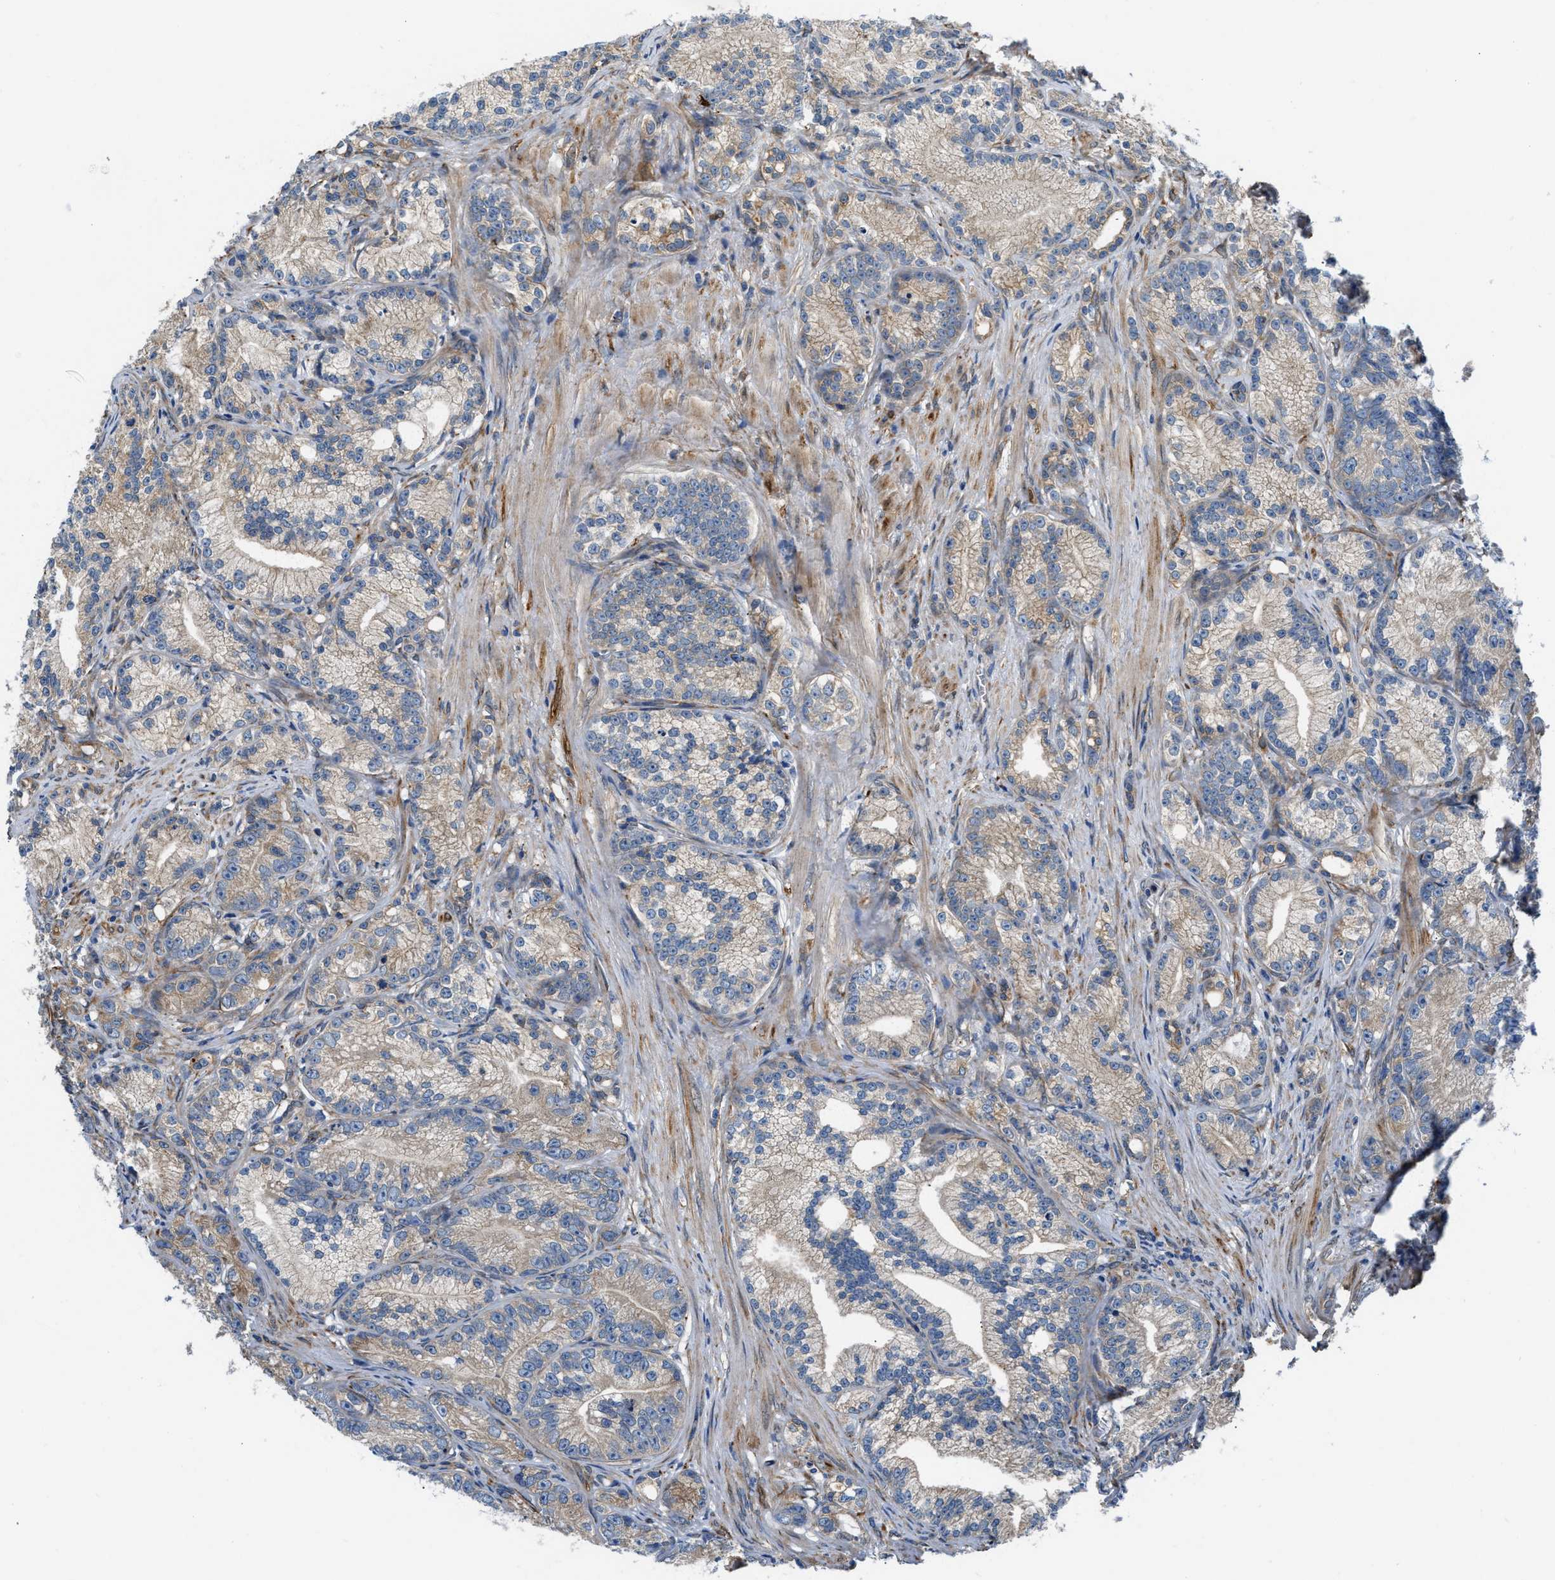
{"staining": {"intensity": "weak", "quantity": "25%-75%", "location": "cytoplasmic/membranous"}, "tissue": "prostate cancer", "cell_type": "Tumor cells", "image_type": "cancer", "snomed": [{"axis": "morphology", "description": "Adenocarcinoma, Low grade"}, {"axis": "topography", "description": "Prostate"}], "caption": "High-power microscopy captured an immunohistochemistry micrograph of prostate adenocarcinoma (low-grade), revealing weak cytoplasmic/membranous expression in about 25%-75% of tumor cells.", "gene": "ARL6IP5", "patient": {"sex": "male", "age": 89}}